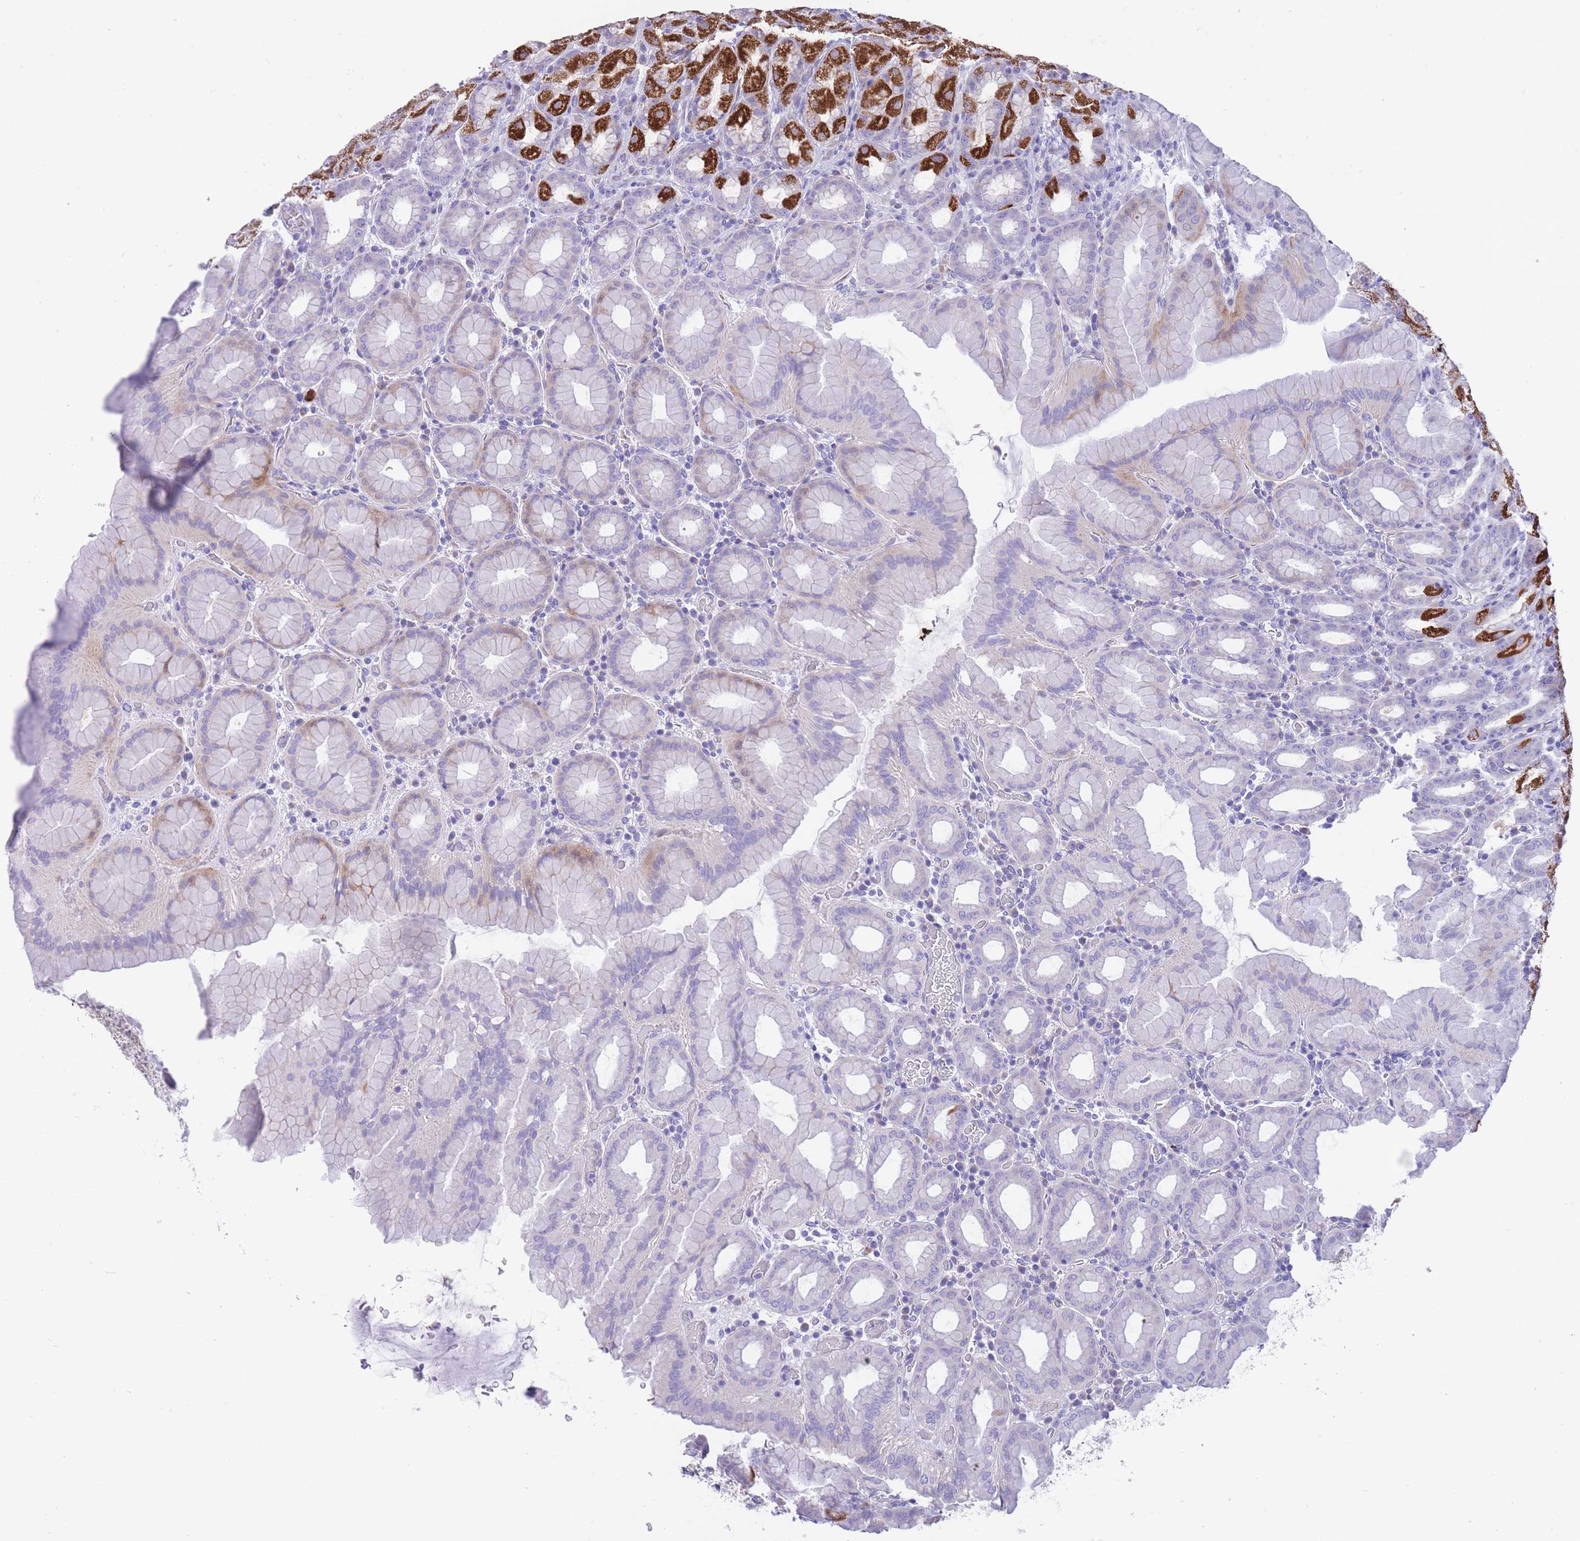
{"staining": {"intensity": "strong", "quantity": "<25%", "location": "cytoplasmic/membranous"}, "tissue": "stomach", "cell_type": "Glandular cells", "image_type": "normal", "snomed": [{"axis": "morphology", "description": "Normal tissue, NOS"}, {"axis": "topography", "description": "Stomach, upper"}, {"axis": "topography", "description": "Stomach"}], "caption": "Immunohistochemistry of benign stomach demonstrates medium levels of strong cytoplasmic/membranous positivity in approximately <25% of glandular cells.", "gene": "QTRT1", "patient": {"sex": "male", "age": 68}}